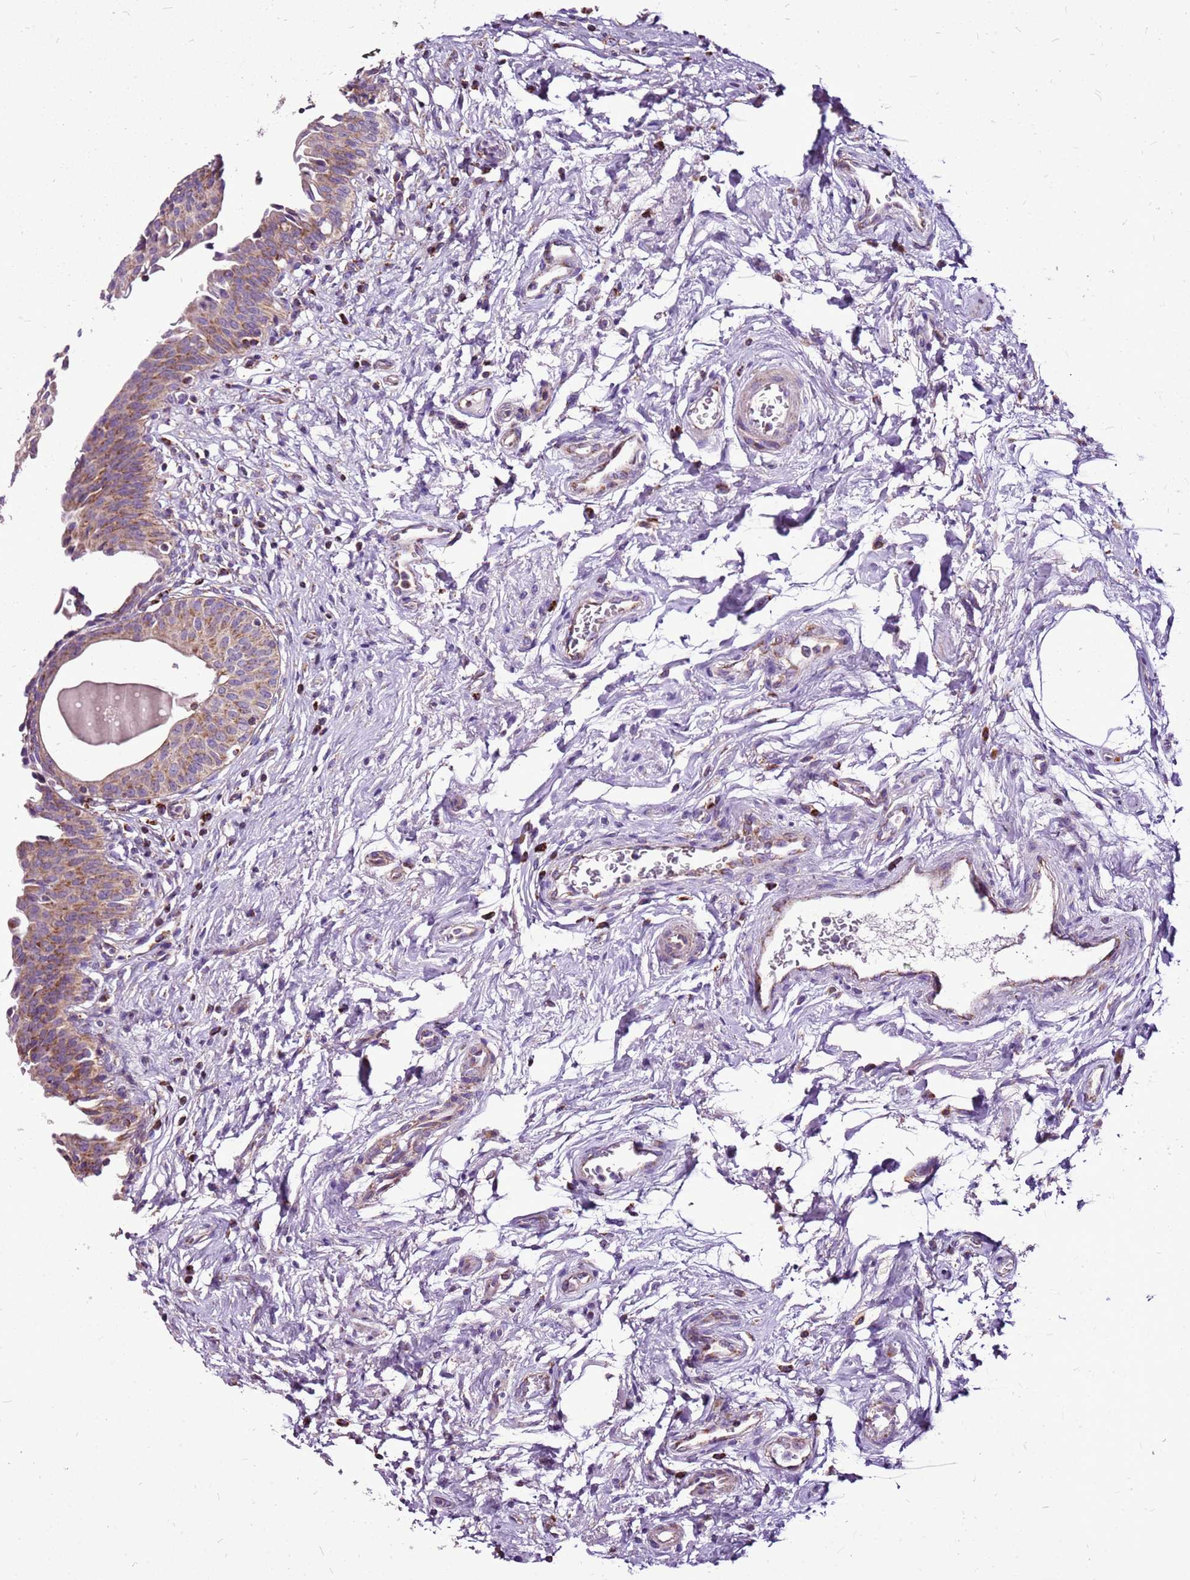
{"staining": {"intensity": "moderate", "quantity": ">75%", "location": "cytoplasmic/membranous"}, "tissue": "urinary bladder", "cell_type": "Urothelial cells", "image_type": "normal", "snomed": [{"axis": "morphology", "description": "Normal tissue, NOS"}, {"axis": "topography", "description": "Urinary bladder"}], "caption": "Immunohistochemical staining of unremarkable urinary bladder demonstrates moderate cytoplasmic/membranous protein expression in about >75% of urothelial cells.", "gene": "GCDH", "patient": {"sex": "male", "age": 83}}